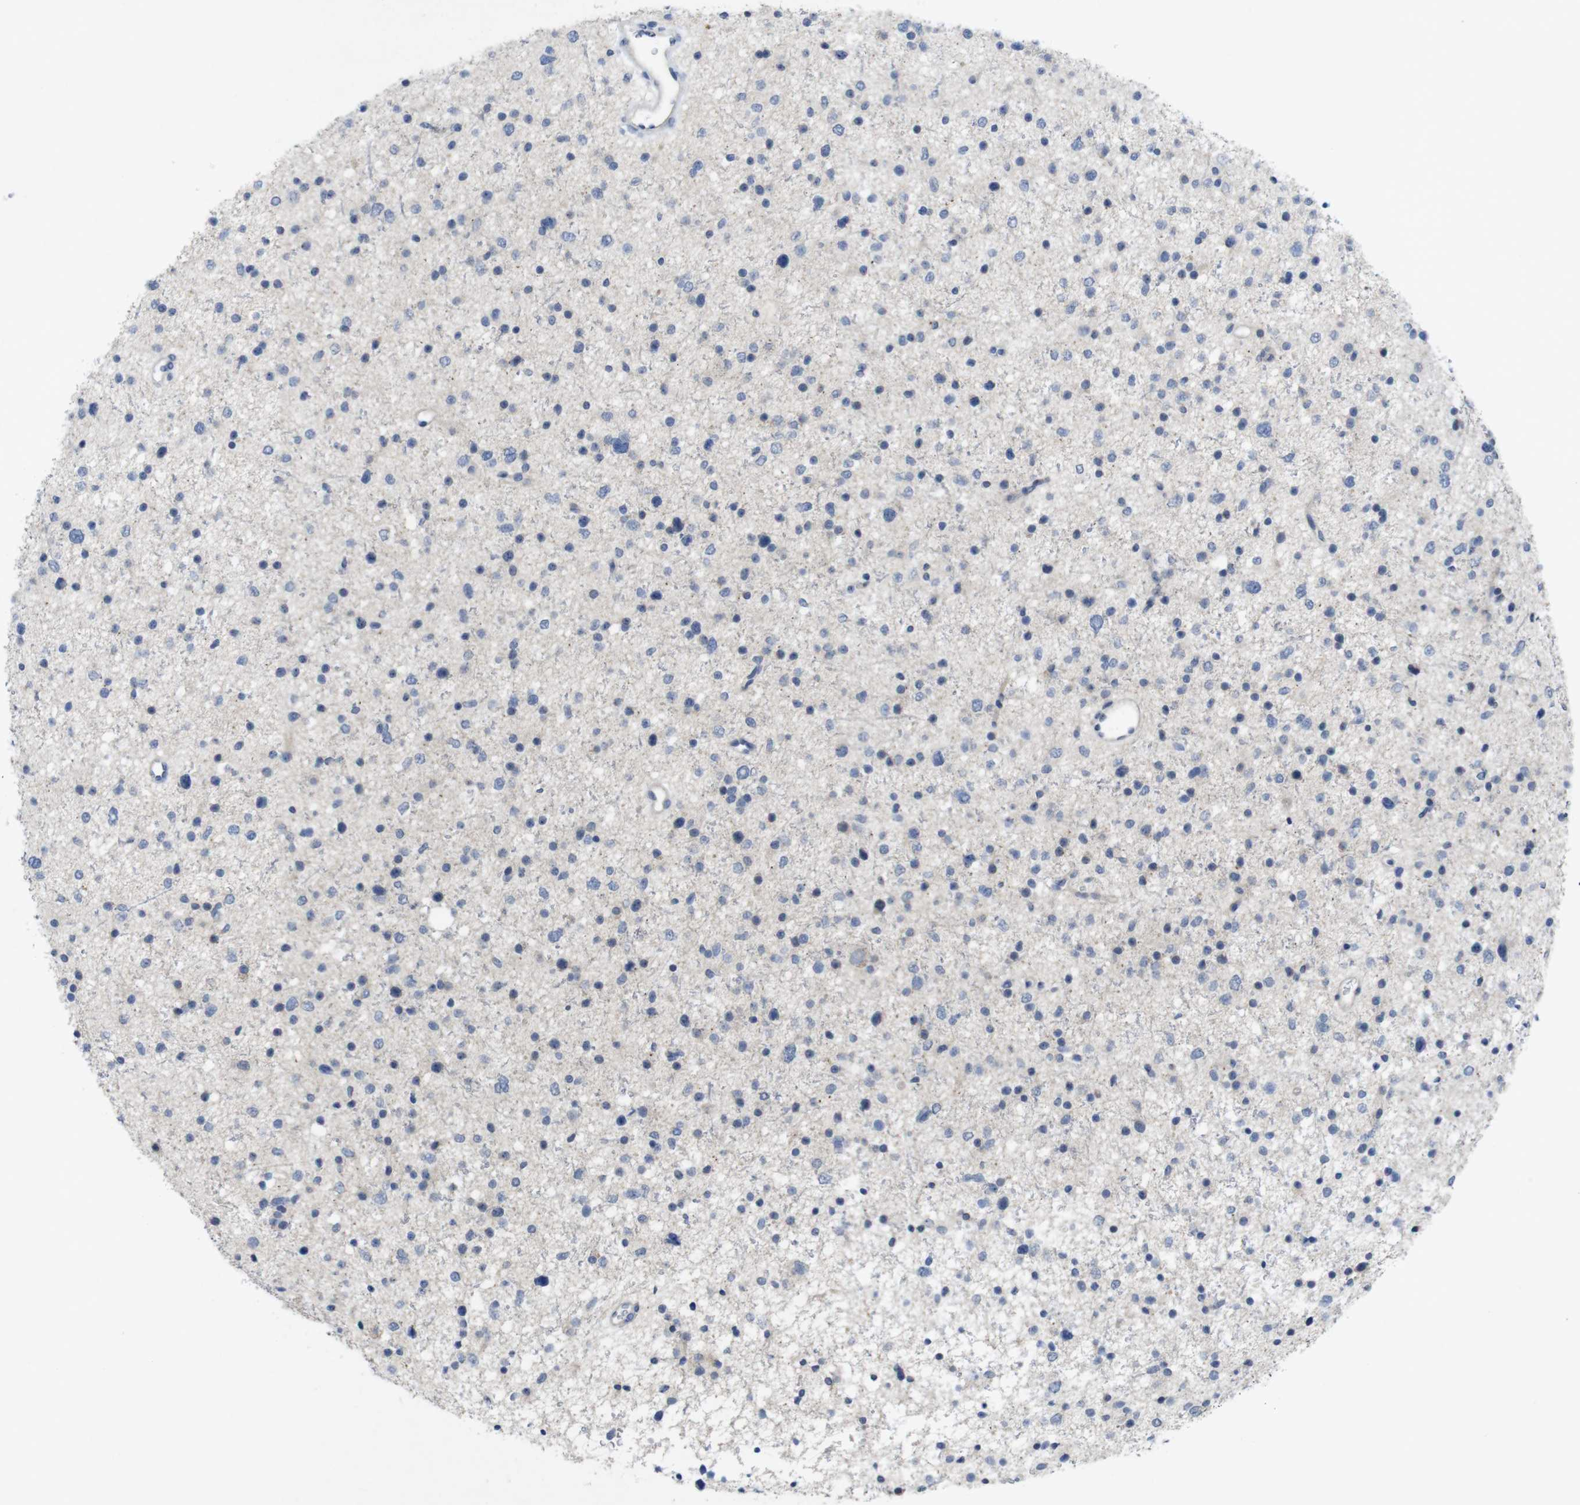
{"staining": {"intensity": "weak", "quantity": "<25%", "location": "cytoplasmic/membranous"}, "tissue": "glioma", "cell_type": "Tumor cells", "image_type": "cancer", "snomed": [{"axis": "morphology", "description": "Glioma, malignant, Low grade"}, {"axis": "topography", "description": "Brain"}], "caption": "This is a image of IHC staining of glioma, which shows no expression in tumor cells.", "gene": "SLAMF7", "patient": {"sex": "female", "age": 37}}